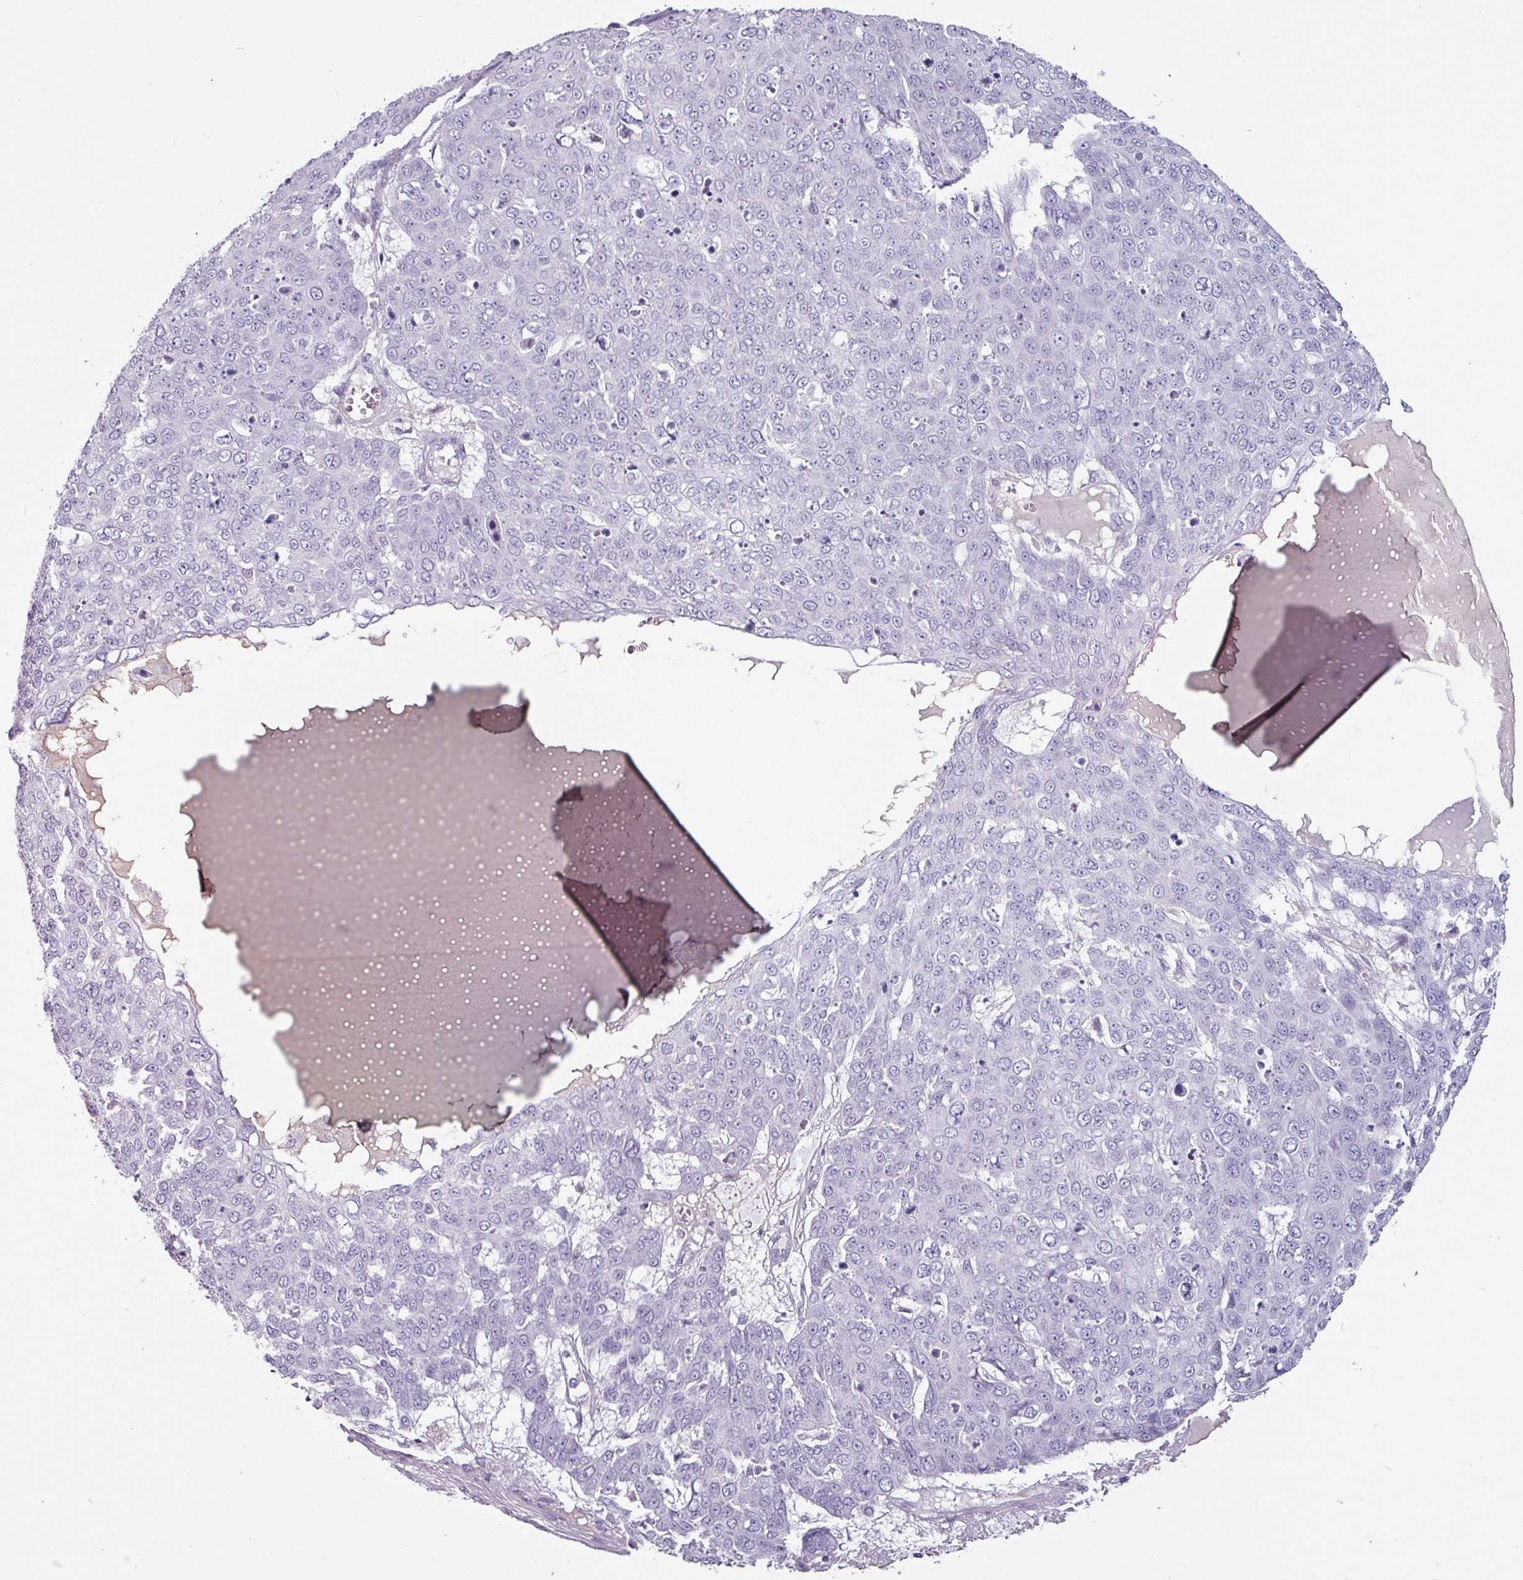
{"staining": {"intensity": "negative", "quantity": "none", "location": "none"}, "tissue": "skin cancer", "cell_type": "Tumor cells", "image_type": "cancer", "snomed": [{"axis": "morphology", "description": "Squamous cell carcinoma, NOS"}, {"axis": "topography", "description": "Skin"}], "caption": "Immunohistochemical staining of skin cancer (squamous cell carcinoma) reveals no significant expression in tumor cells. (Brightfield microscopy of DAB IHC at high magnification).", "gene": "CLCA1", "patient": {"sex": "male", "age": 71}}